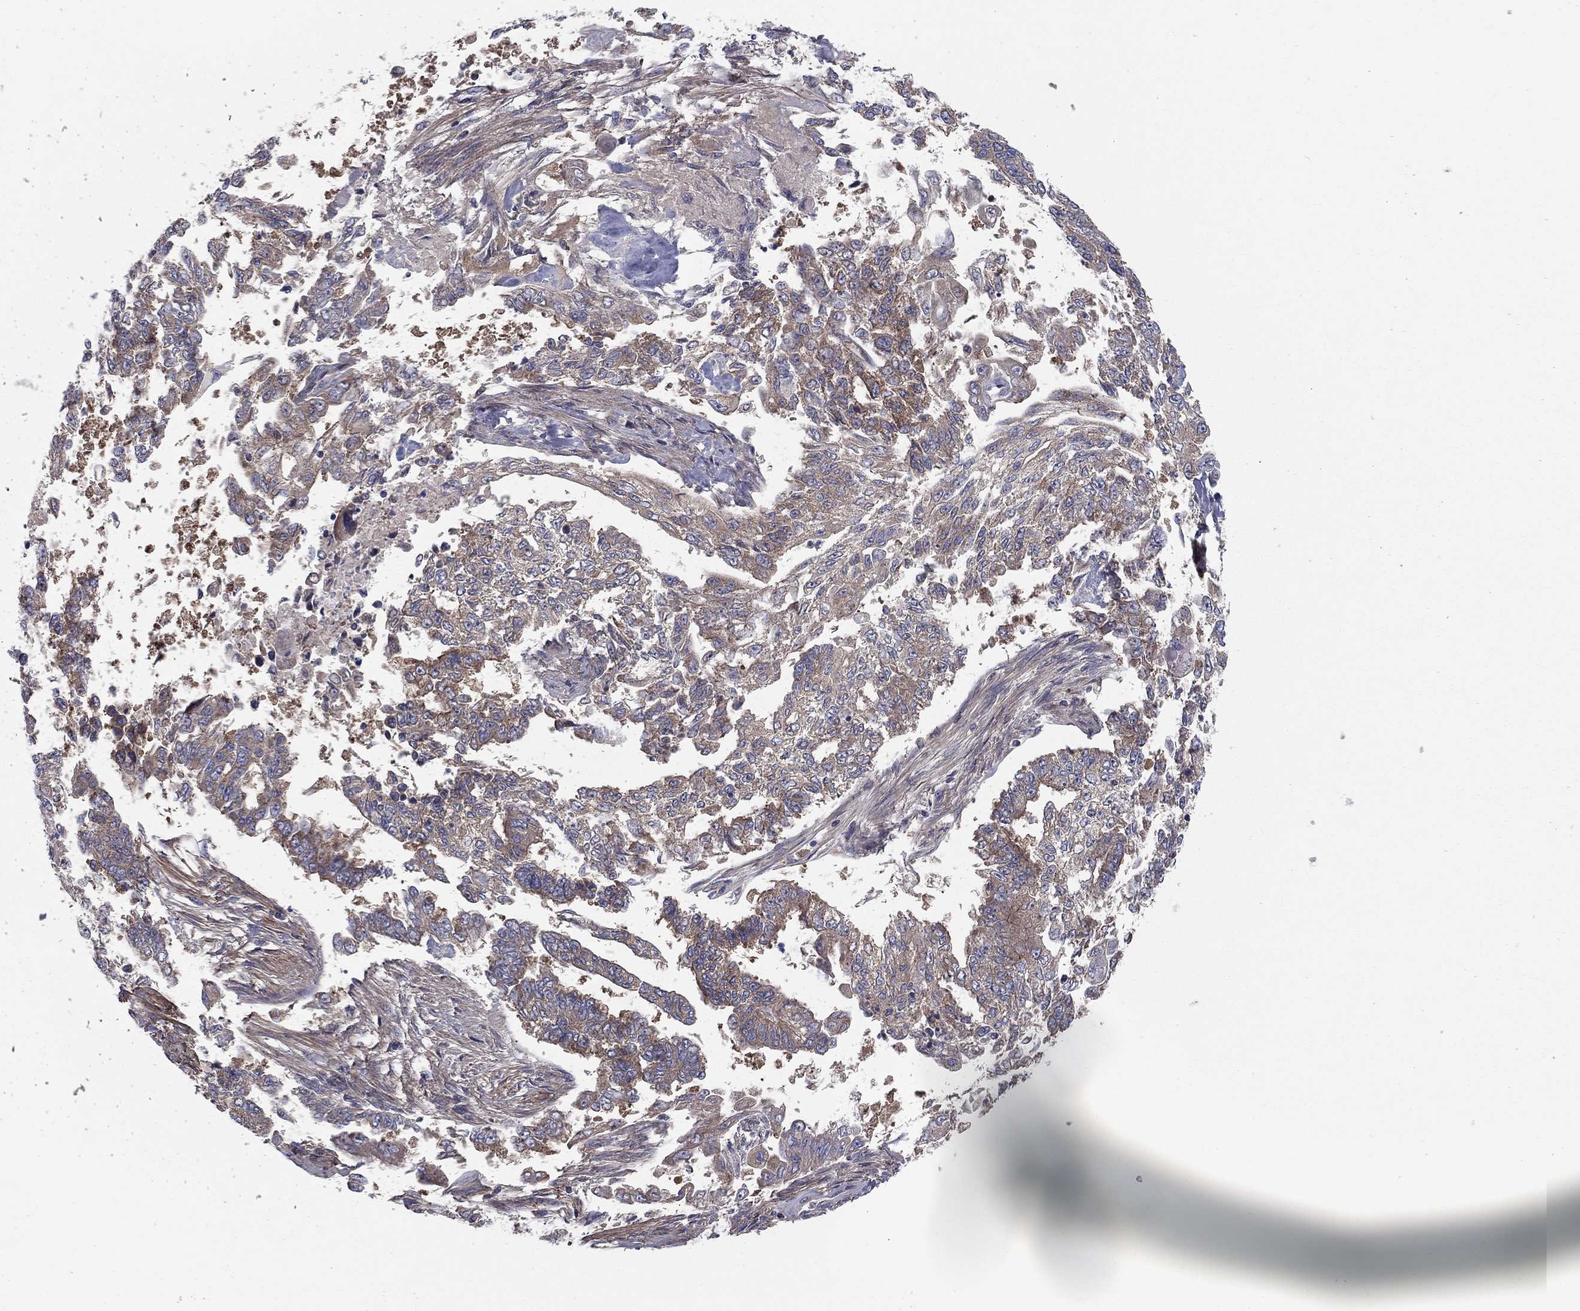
{"staining": {"intensity": "weak", "quantity": "25%-75%", "location": "cytoplasmic/membranous"}, "tissue": "endometrial cancer", "cell_type": "Tumor cells", "image_type": "cancer", "snomed": [{"axis": "morphology", "description": "Adenocarcinoma, NOS"}, {"axis": "topography", "description": "Uterus"}], "caption": "Endometrial adenocarcinoma was stained to show a protein in brown. There is low levels of weak cytoplasmic/membranous expression in about 25%-75% of tumor cells. (IHC, brightfield microscopy, high magnification).", "gene": "RNF123", "patient": {"sex": "female", "age": 59}}